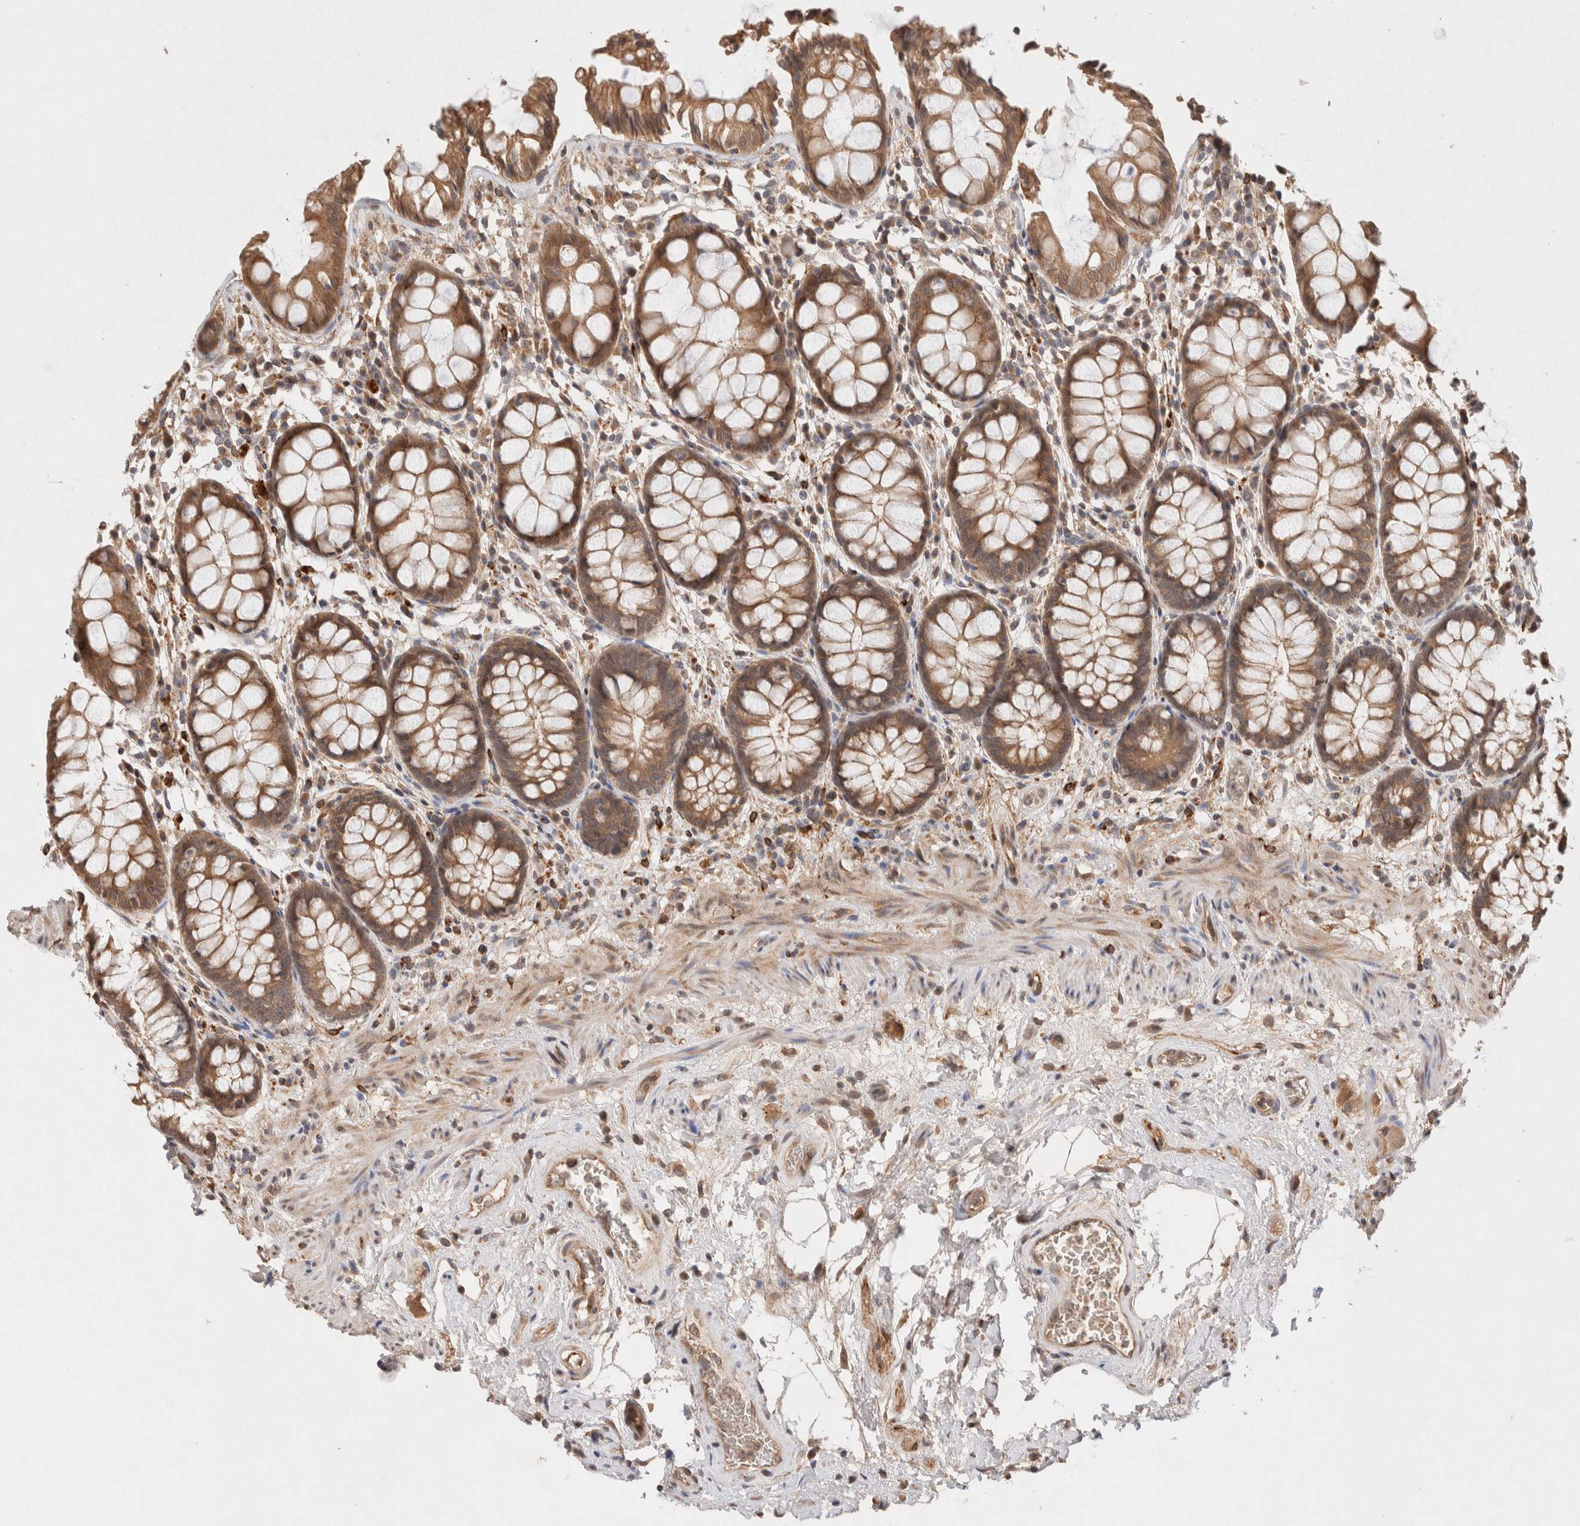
{"staining": {"intensity": "strong", "quantity": ">75%", "location": "cytoplasmic/membranous"}, "tissue": "rectum", "cell_type": "Glandular cells", "image_type": "normal", "snomed": [{"axis": "morphology", "description": "Normal tissue, NOS"}, {"axis": "topography", "description": "Rectum"}], "caption": "Protein analysis of benign rectum exhibits strong cytoplasmic/membranous positivity in about >75% of glandular cells. The protein of interest is stained brown, and the nuclei are stained in blue (DAB IHC with brightfield microscopy, high magnification).", "gene": "KLHL20", "patient": {"sex": "male", "age": 64}}